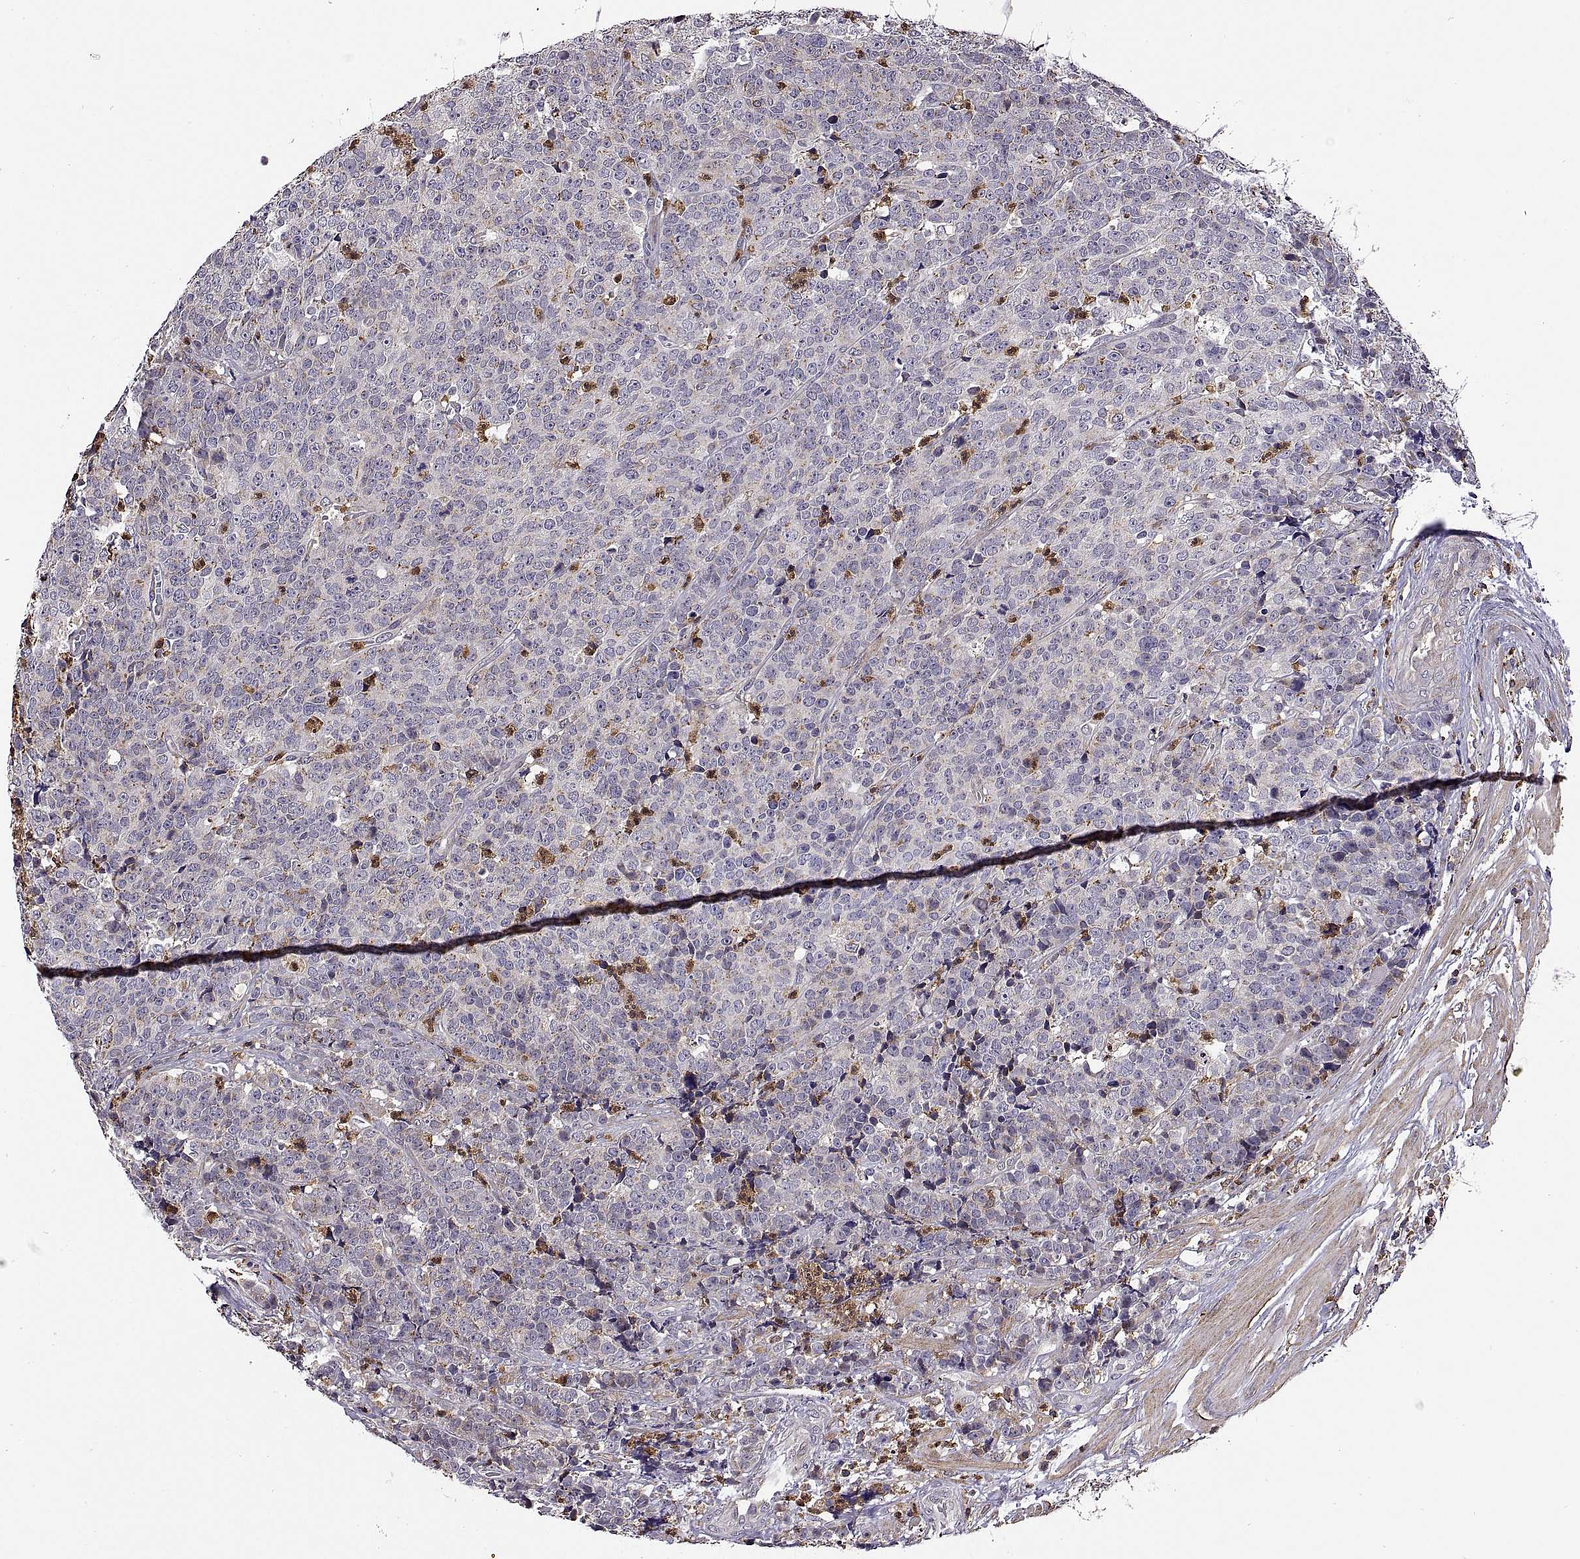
{"staining": {"intensity": "weak", "quantity": "<25%", "location": "cytoplasmic/membranous"}, "tissue": "prostate cancer", "cell_type": "Tumor cells", "image_type": "cancer", "snomed": [{"axis": "morphology", "description": "Adenocarcinoma, NOS"}, {"axis": "topography", "description": "Prostate"}], "caption": "A histopathology image of human prostate adenocarcinoma is negative for staining in tumor cells.", "gene": "ACAP1", "patient": {"sex": "male", "age": 67}}